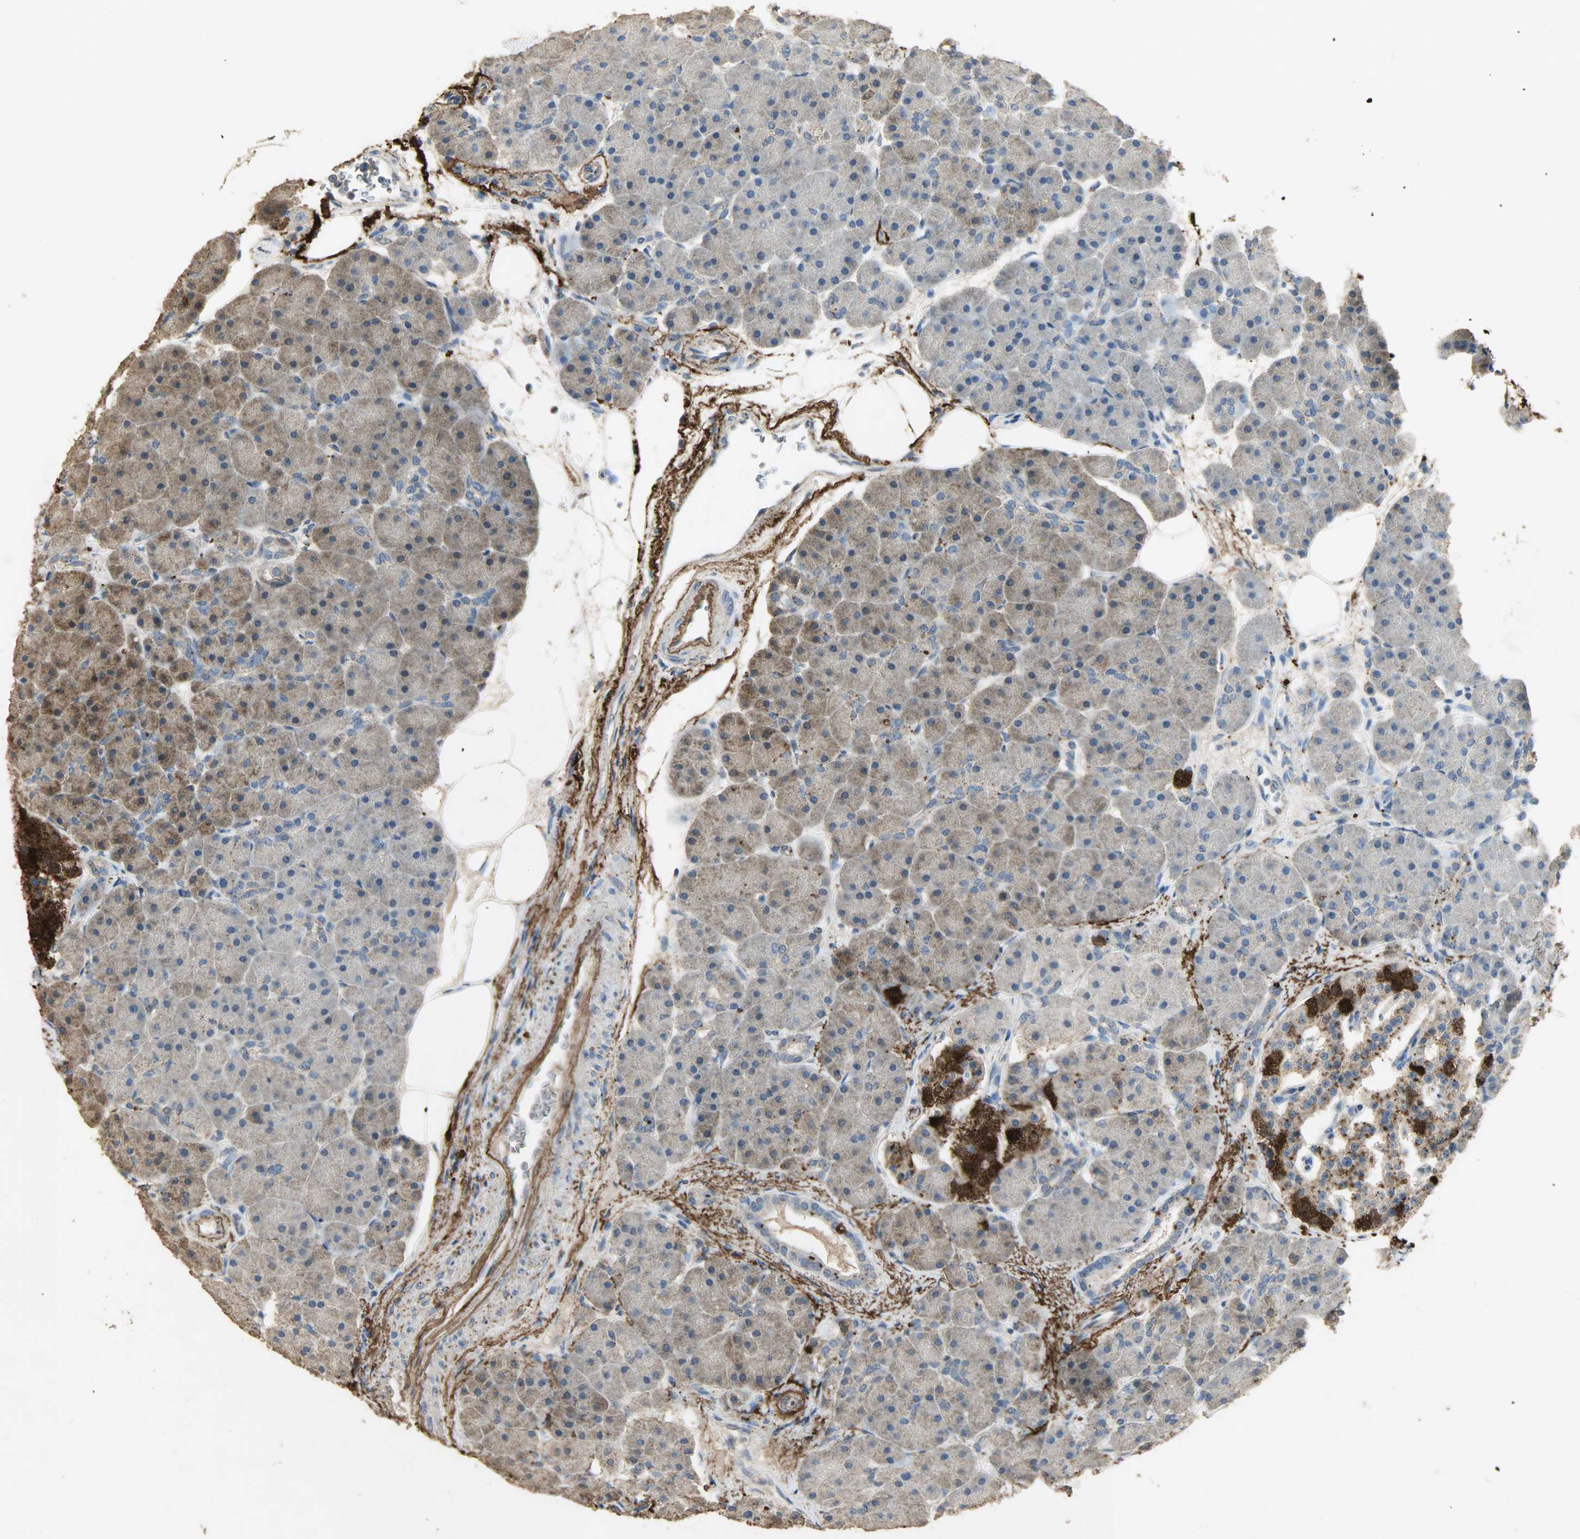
{"staining": {"intensity": "weak", "quantity": "25%-75%", "location": "cytoplasmic/membranous"}, "tissue": "pancreas", "cell_type": "Exocrine glandular cells", "image_type": "normal", "snomed": [{"axis": "morphology", "description": "Normal tissue, NOS"}, {"axis": "topography", "description": "Pancreas"}], "caption": "Protein staining of benign pancreas exhibits weak cytoplasmic/membranous staining in approximately 25%-75% of exocrine glandular cells.", "gene": "ASB9", "patient": {"sex": "male", "age": 66}}